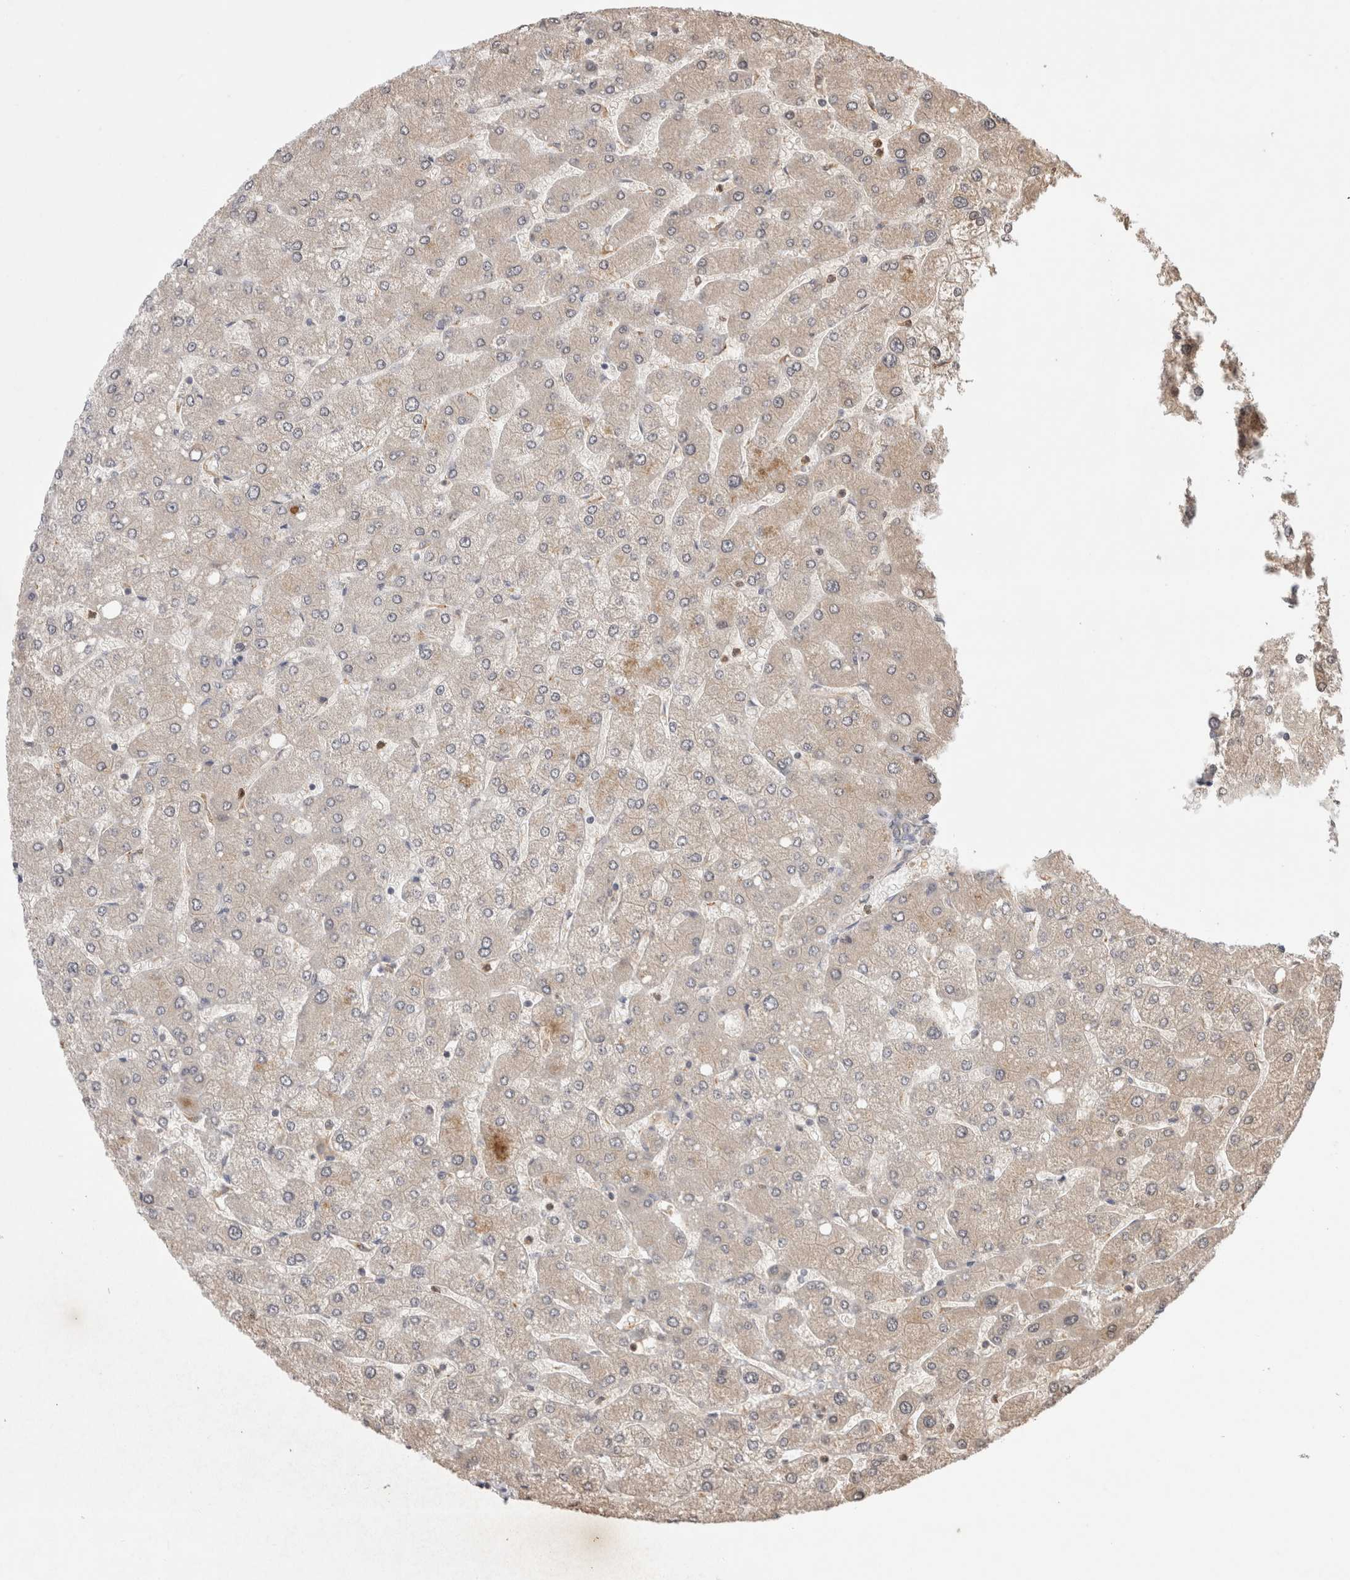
{"staining": {"intensity": "weak", "quantity": "<25%", "location": "cytoplasmic/membranous"}, "tissue": "liver", "cell_type": "Cholangiocytes", "image_type": "normal", "snomed": [{"axis": "morphology", "description": "Normal tissue, NOS"}, {"axis": "topography", "description": "Liver"}], "caption": "This is an immunohistochemistry photomicrograph of unremarkable human liver. There is no expression in cholangiocytes.", "gene": "PRMT3", "patient": {"sex": "male", "age": 55}}